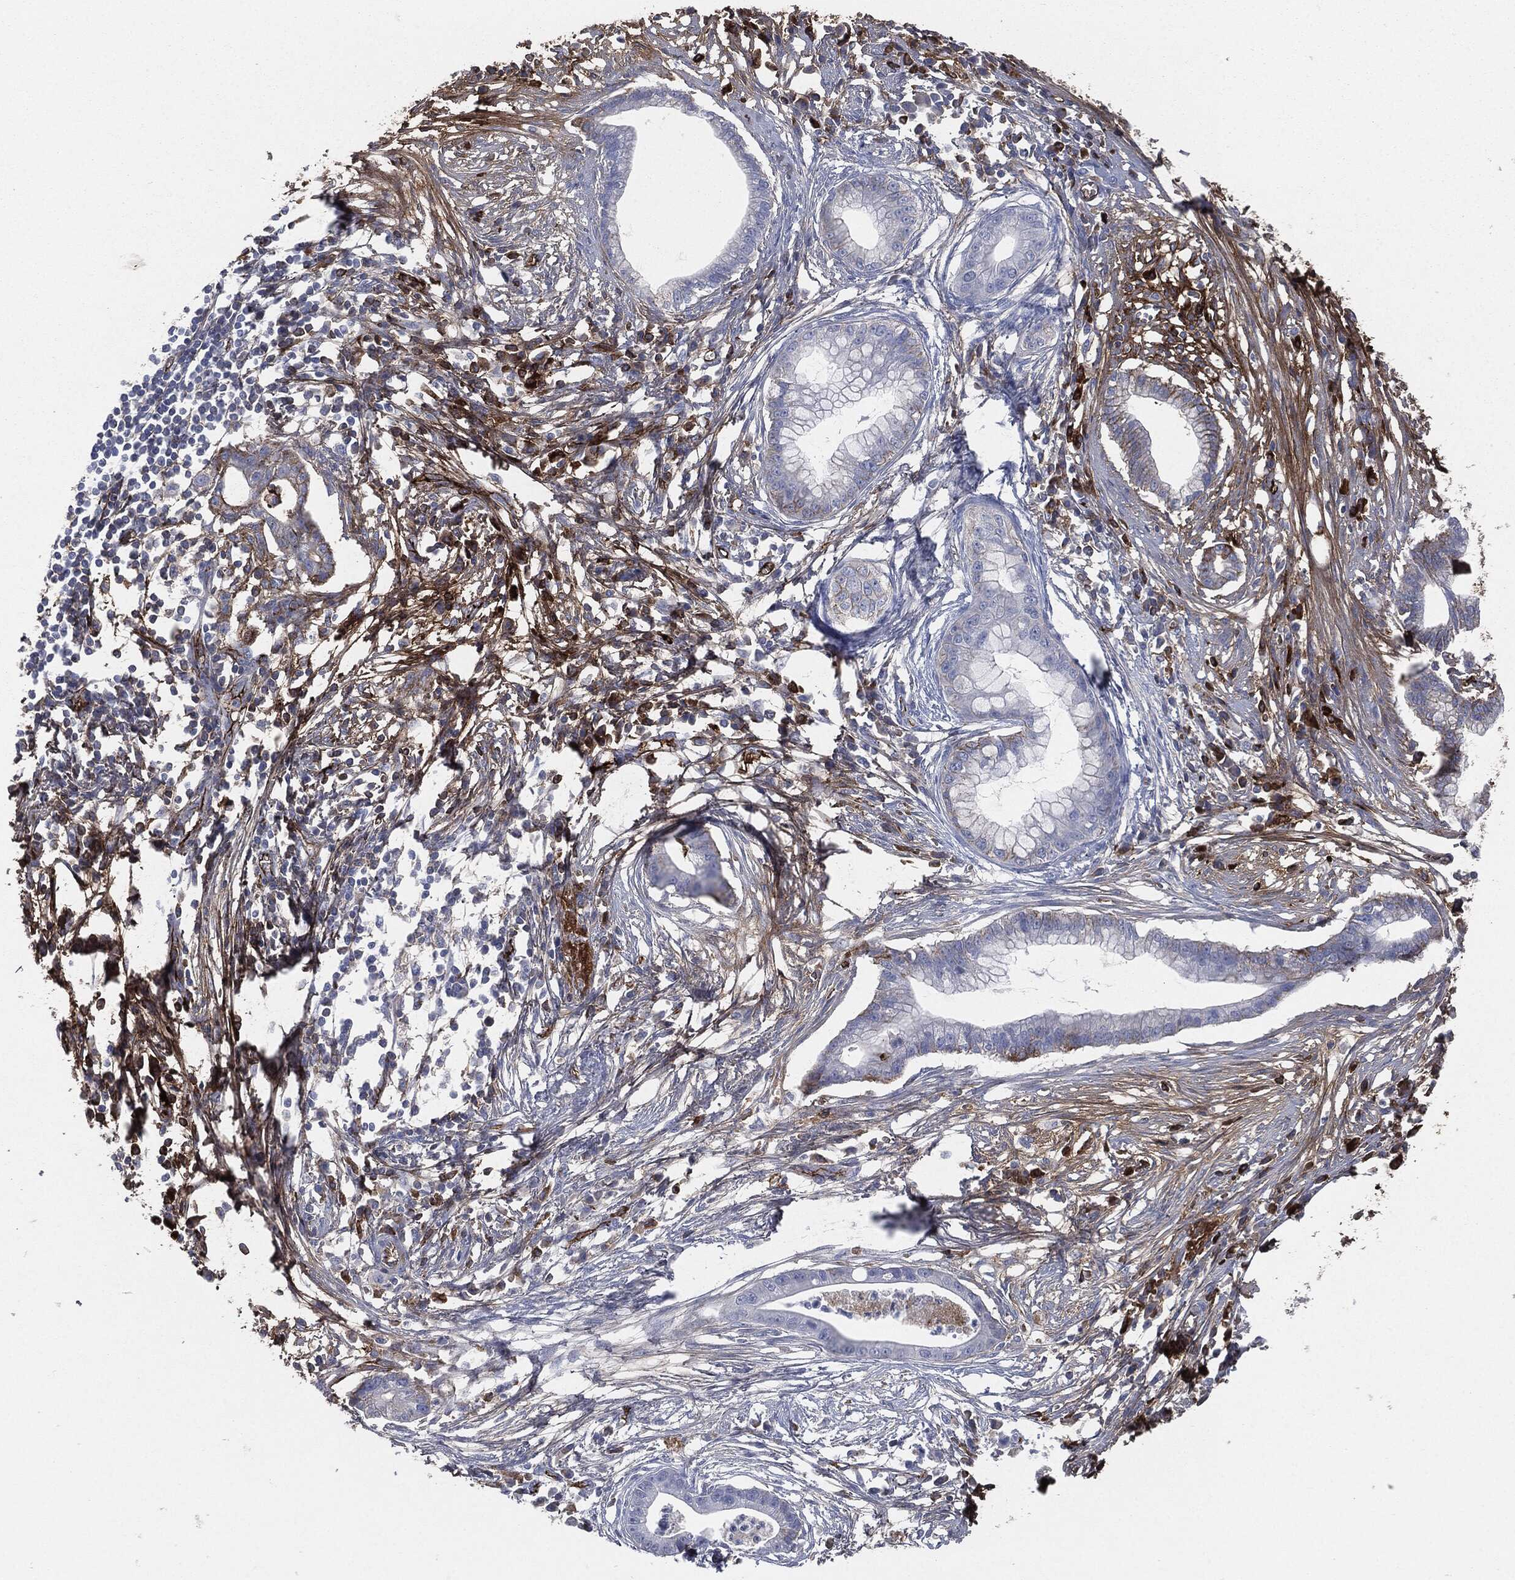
{"staining": {"intensity": "strong", "quantity": "<25%", "location": "cytoplasmic/membranous"}, "tissue": "pancreatic cancer", "cell_type": "Tumor cells", "image_type": "cancer", "snomed": [{"axis": "morphology", "description": "Normal tissue, NOS"}, {"axis": "morphology", "description": "Adenocarcinoma, NOS"}, {"axis": "topography", "description": "Pancreas"}], "caption": "A brown stain shows strong cytoplasmic/membranous staining of a protein in pancreatic cancer (adenocarcinoma) tumor cells.", "gene": "APOB", "patient": {"sex": "female", "age": 58}}